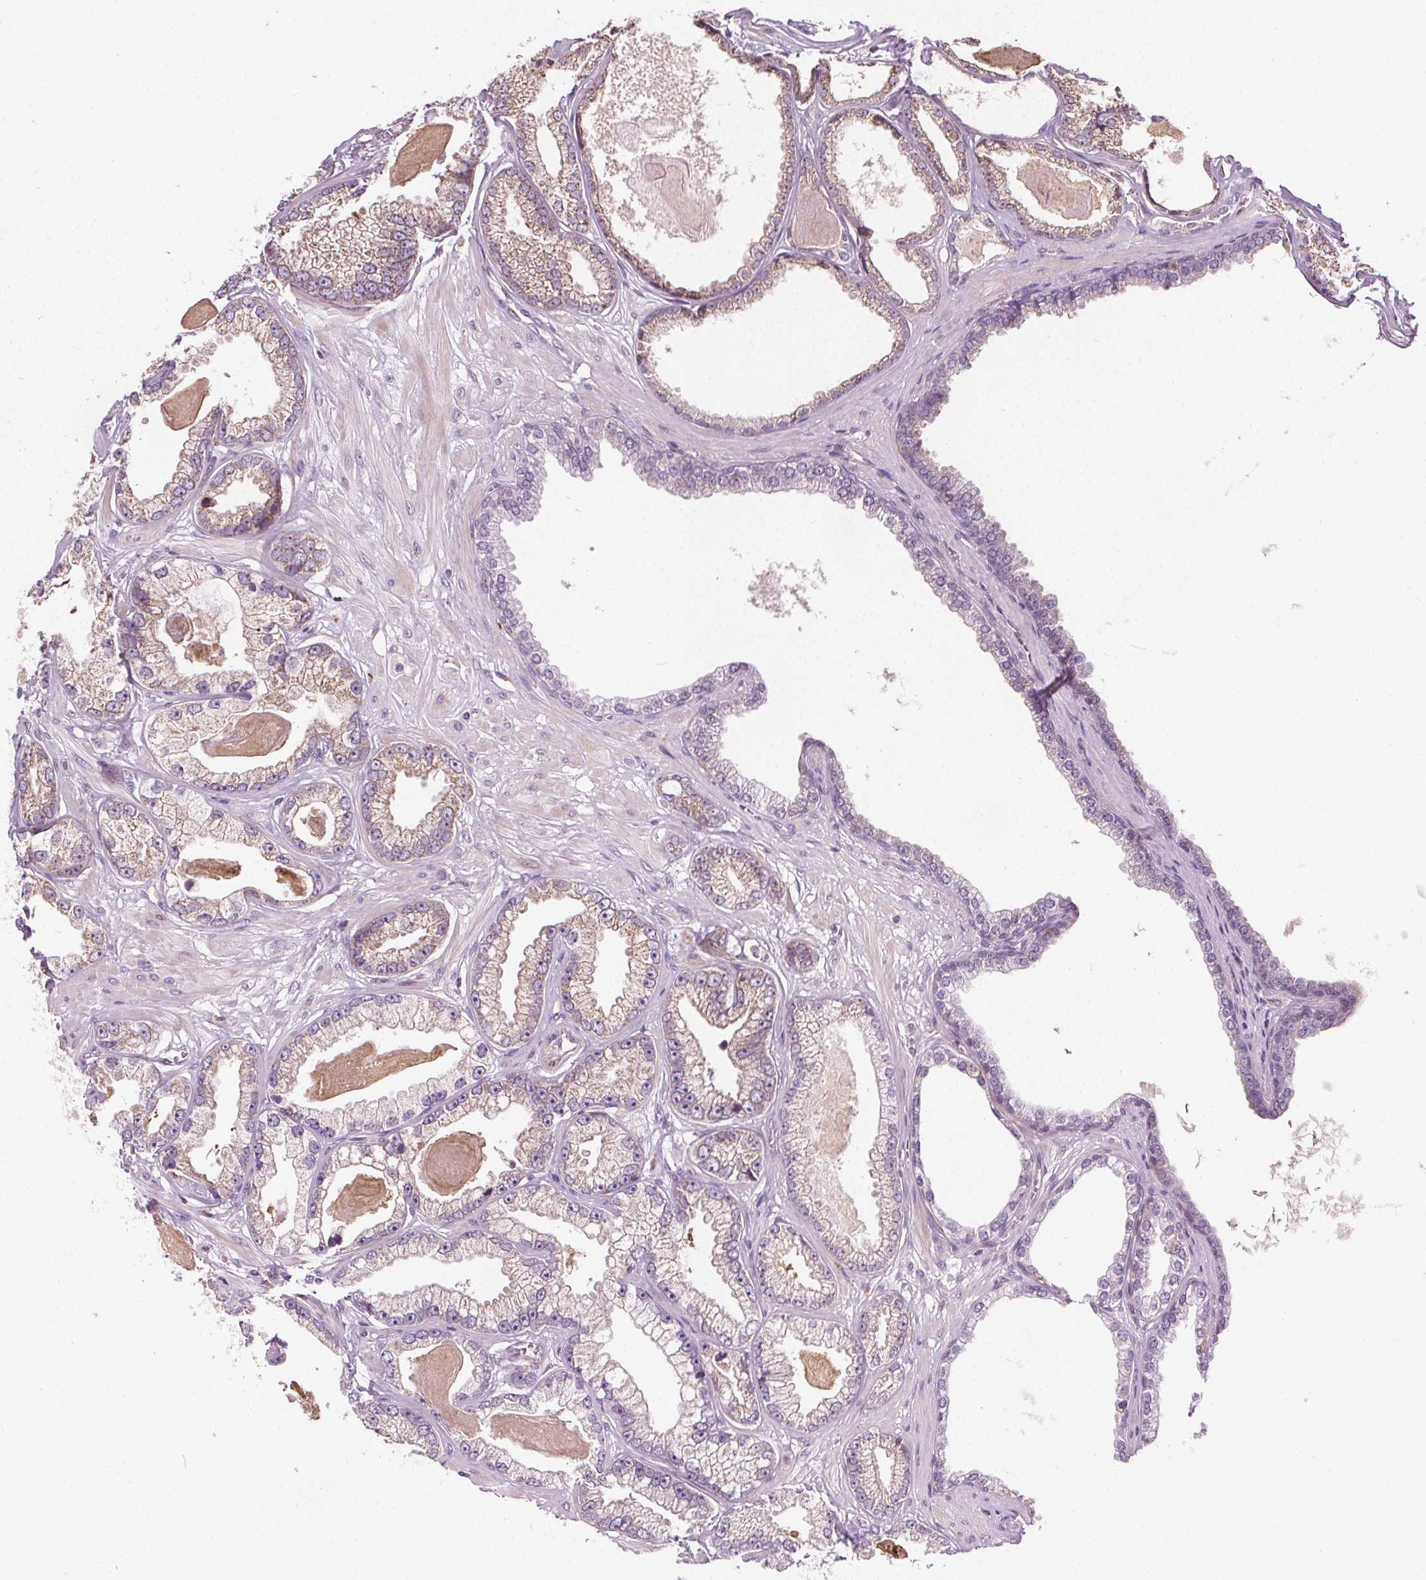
{"staining": {"intensity": "weak", "quantity": "25%-75%", "location": "cytoplasmic/membranous"}, "tissue": "prostate cancer", "cell_type": "Tumor cells", "image_type": "cancer", "snomed": [{"axis": "morphology", "description": "Adenocarcinoma, Low grade"}, {"axis": "topography", "description": "Prostate"}], "caption": "An image of human low-grade adenocarcinoma (prostate) stained for a protein reveals weak cytoplasmic/membranous brown staining in tumor cells.", "gene": "LFNG", "patient": {"sex": "male", "age": 64}}